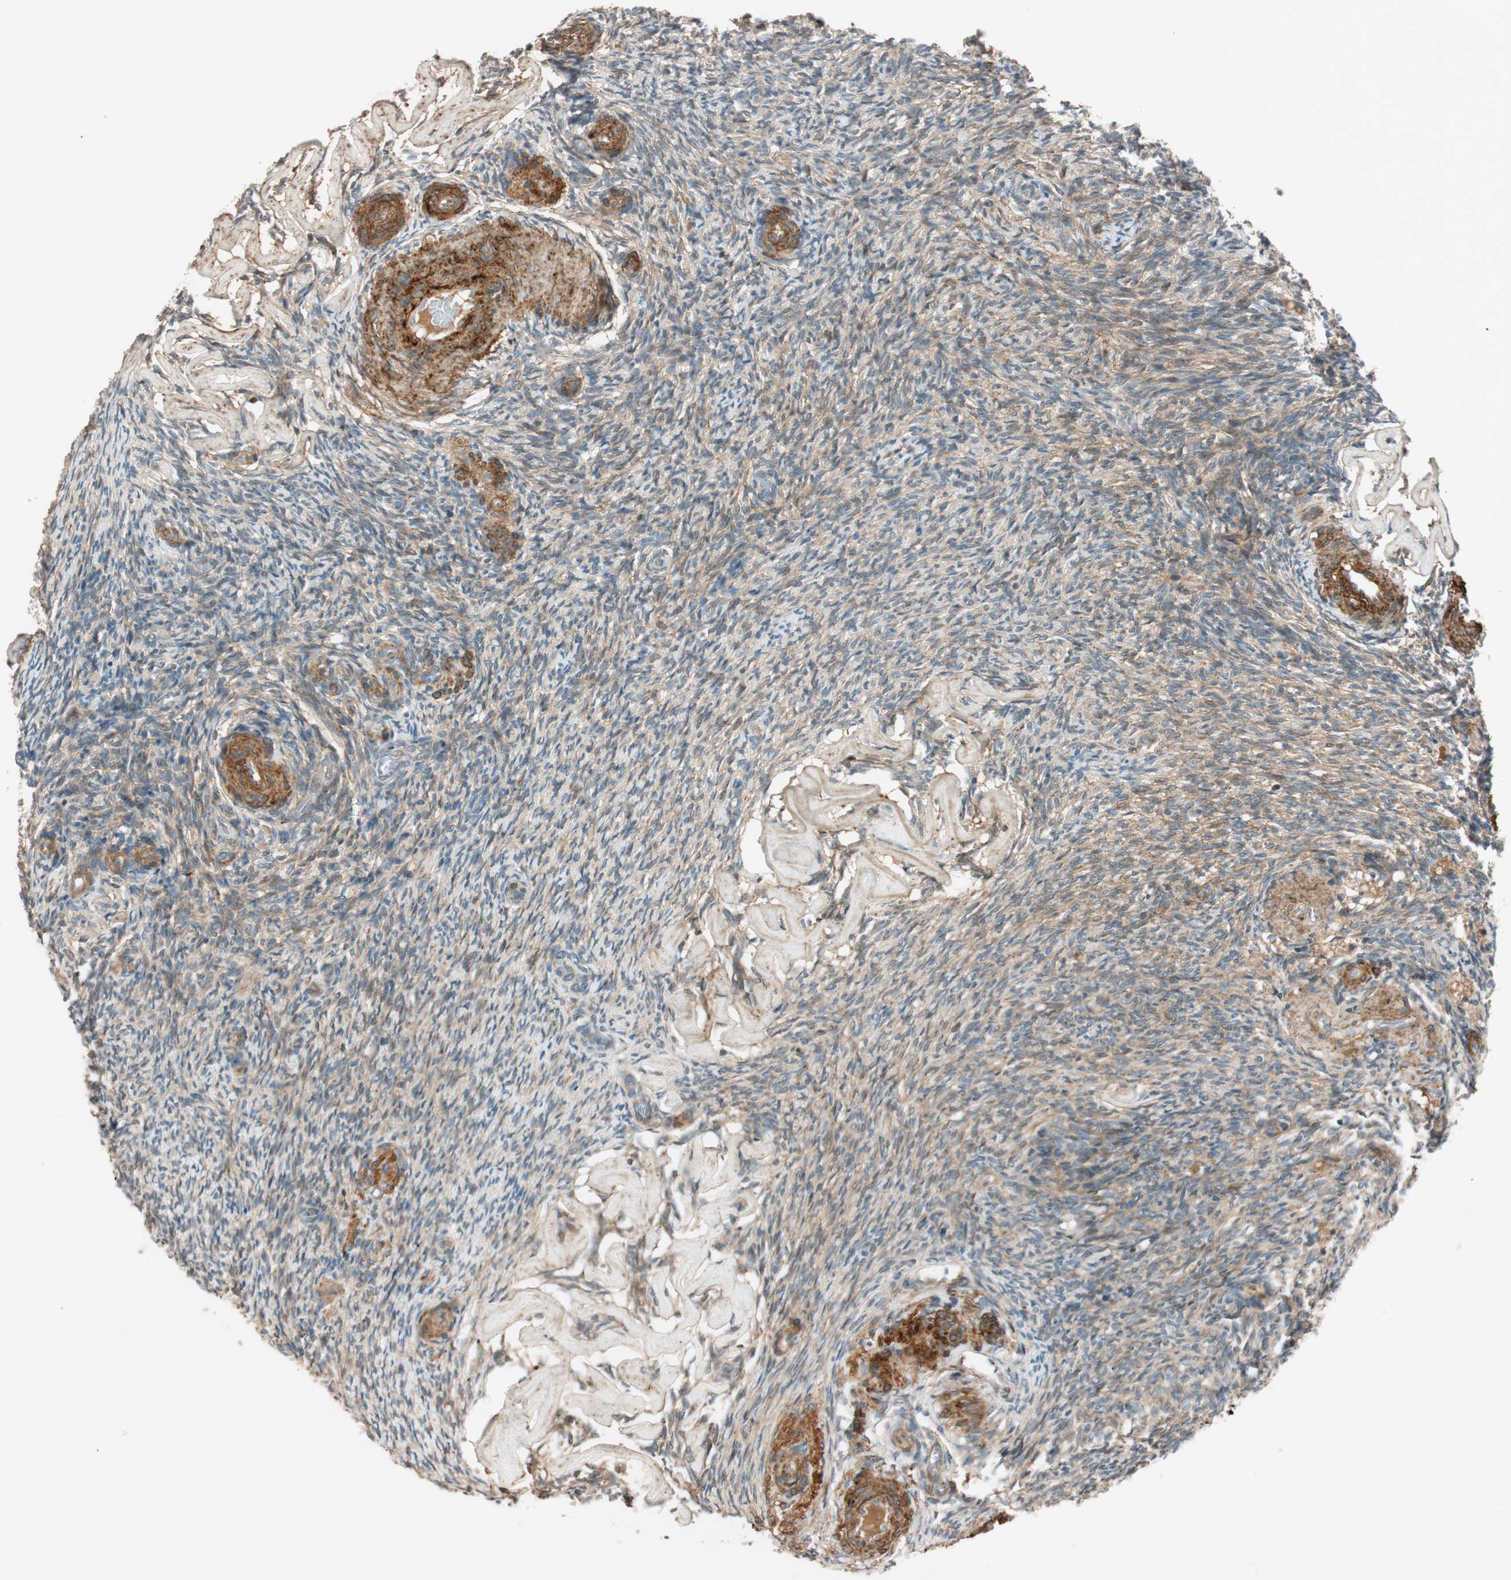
{"staining": {"intensity": "strong", "quantity": ">75%", "location": "cytoplasmic/membranous"}, "tissue": "ovary", "cell_type": "Ovarian stroma cells", "image_type": "normal", "snomed": [{"axis": "morphology", "description": "Normal tissue, NOS"}, {"axis": "topography", "description": "Ovary"}], "caption": "The photomicrograph demonstrates staining of normal ovary, revealing strong cytoplasmic/membranous protein expression (brown color) within ovarian stroma cells.", "gene": "EPHA6", "patient": {"sex": "female", "age": 60}}